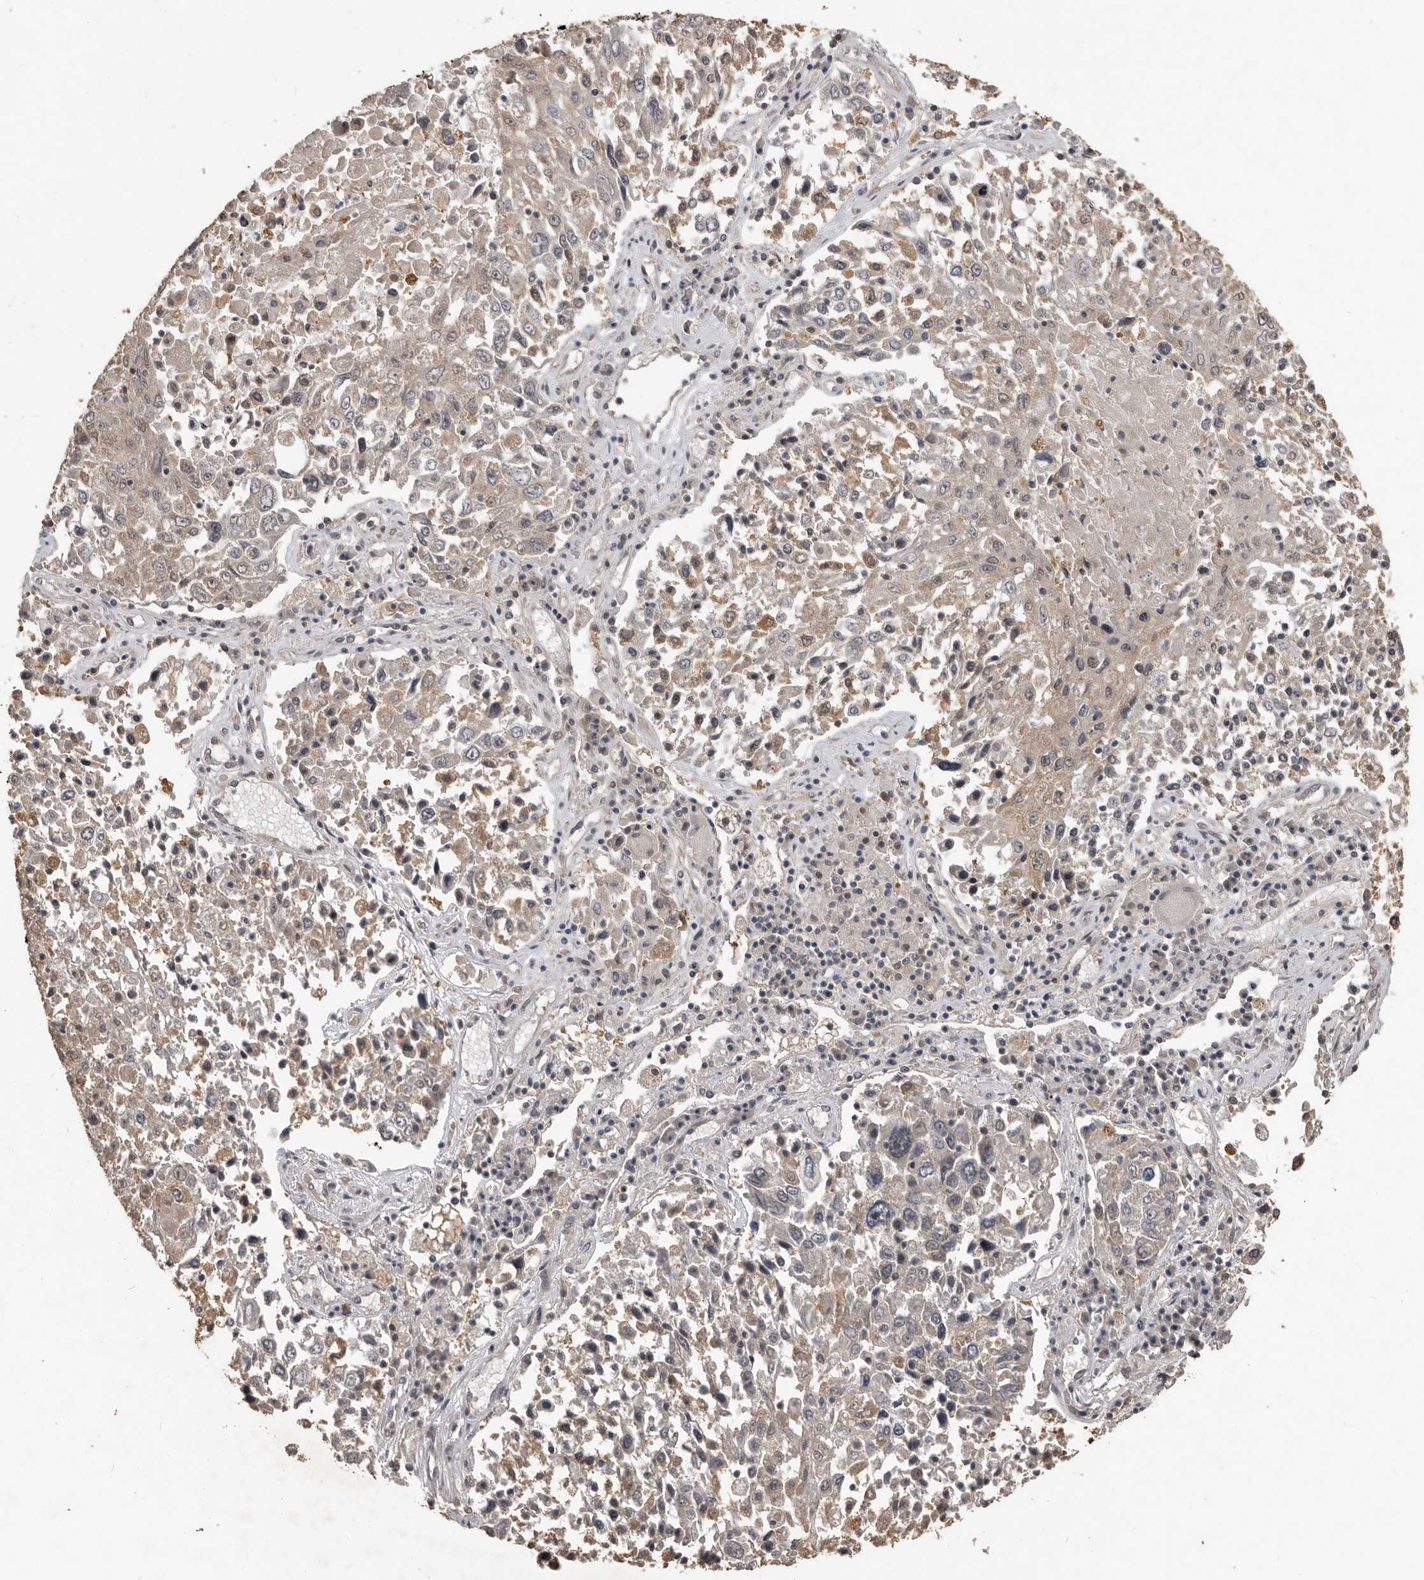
{"staining": {"intensity": "weak", "quantity": "<25%", "location": "cytoplasmic/membranous"}, "tissue": "lung cancer", "cell_type": "Tumor cells", "image_type": "cancer", "snomed": [{"axis": "morphology", "description": "Squamous cell carcinoma, NOS"}, {"axis": "topography", "description": "Lung"}], "caption": "Immunohistochemical staining of human lung squamous cell carcinoma reveals no significant expression in tumor cells. (Stains: DAB IHC with hematoxylin counter stain, Microscopy: brightfield microscopy at high magnification).", "gene": "BAMBI", "patient": {"sex": "male", "age": 65}}